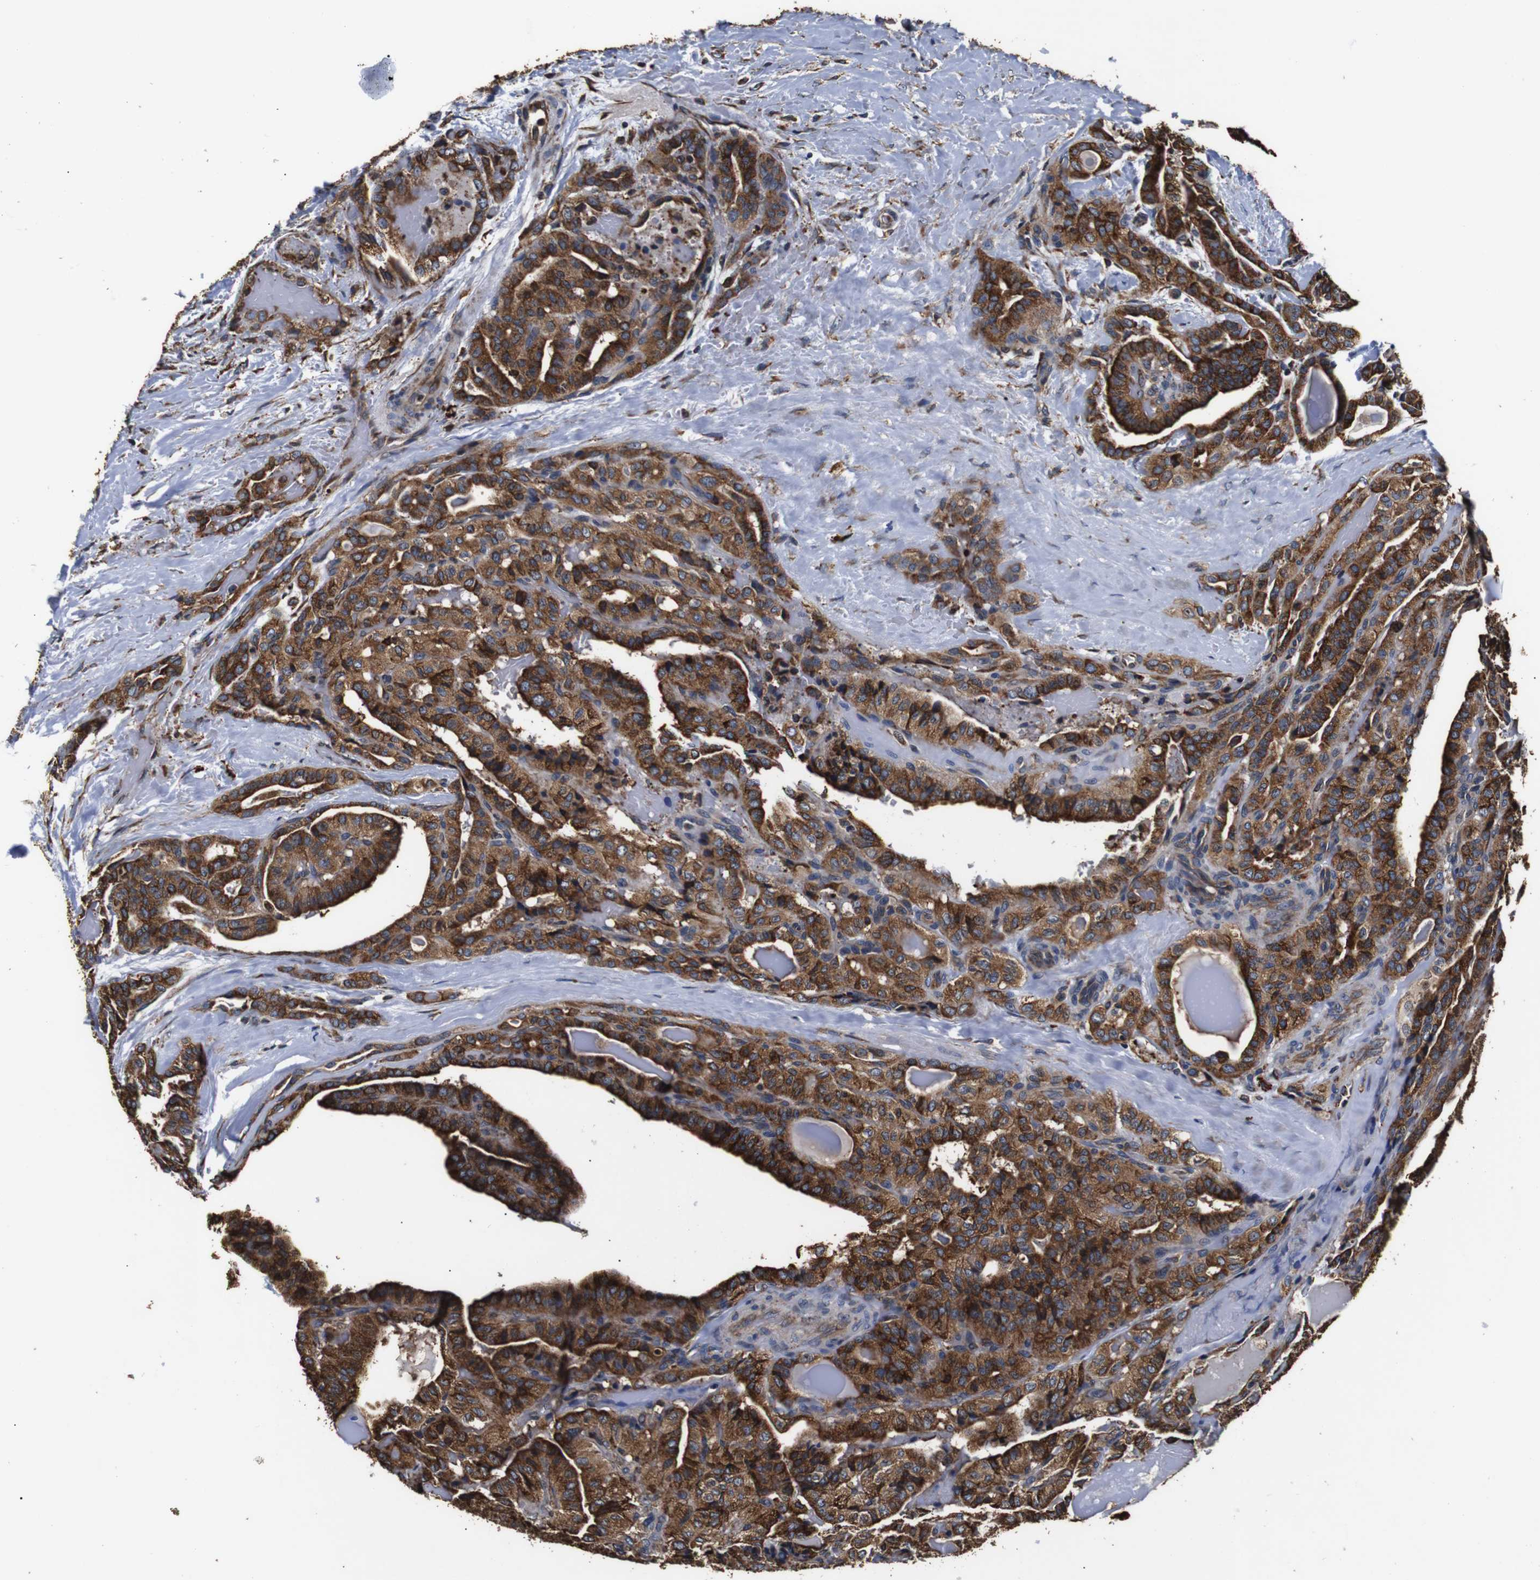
{"staining": {"intensity": "moderate", "quantity": ">75%", "location": "cytoplasmic/membranous"}, "tissue": "thyroid cancer", "cell_type": "Tumor cells", "image_type": "cancer", "snomed": [{"axis": "morphology", "description": "Papillary adenocarcinoma, NOS"}, {"axis": "topography", "description": "Thyroid gland"}], "caption": "A micrograph showing moderate cytoplasmic/membranous staining in approximately >75% of tumor cells in thyroid cancer, as visualized by brown immunohistochemical staining.", "gene": "HHIP", "patient": {"sex": "male", "age": 77}}